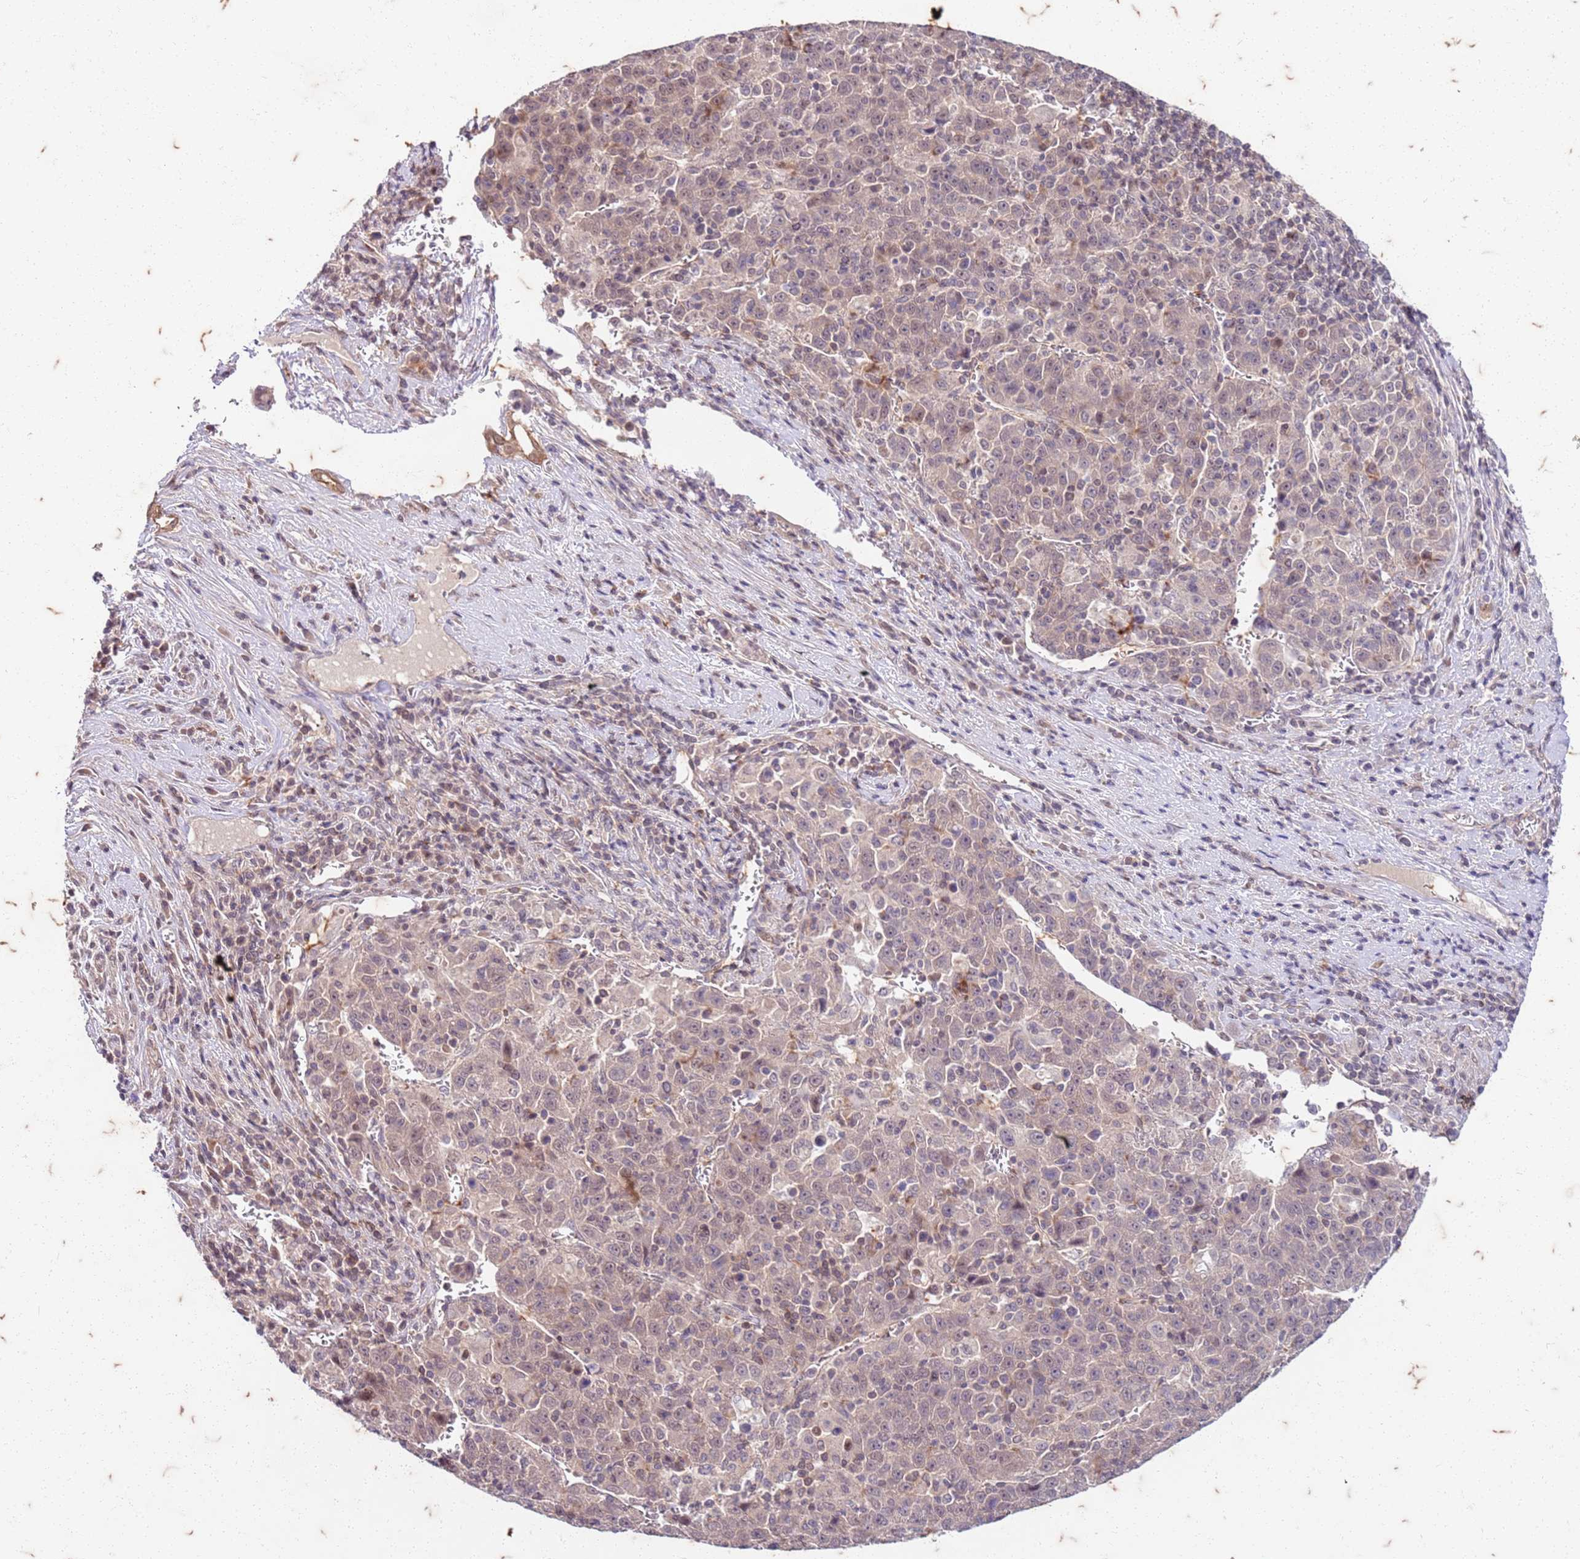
{"staining": {"intensity": "weak", "quantity": "25%-75%", "location": "cytoplasmic/membranous,nuclear"}, "tissue": "liver cancer", "cell_type": "Tumor cells", "image_type": "cancer", "snomed": [{"axis": "morphology", "description": "Carcinoma, Hepatocellular, NOS"}, {"axis": "topography", "description": "Liver"}], "caption": "Protein analysis of liver cancer tissue demonstrates weak cytoplasmic/membranous and nuclear staining in about 25%-75% of tumor cells. The staining is performed using DAB (3,3'-diaminobenzidine) brown chromogen to label protein expression. The nuclei are counter-stained blue using hematoxylin.", "gene": "RAPGEF3", "patient": {"sex": "female", "age": 53}}